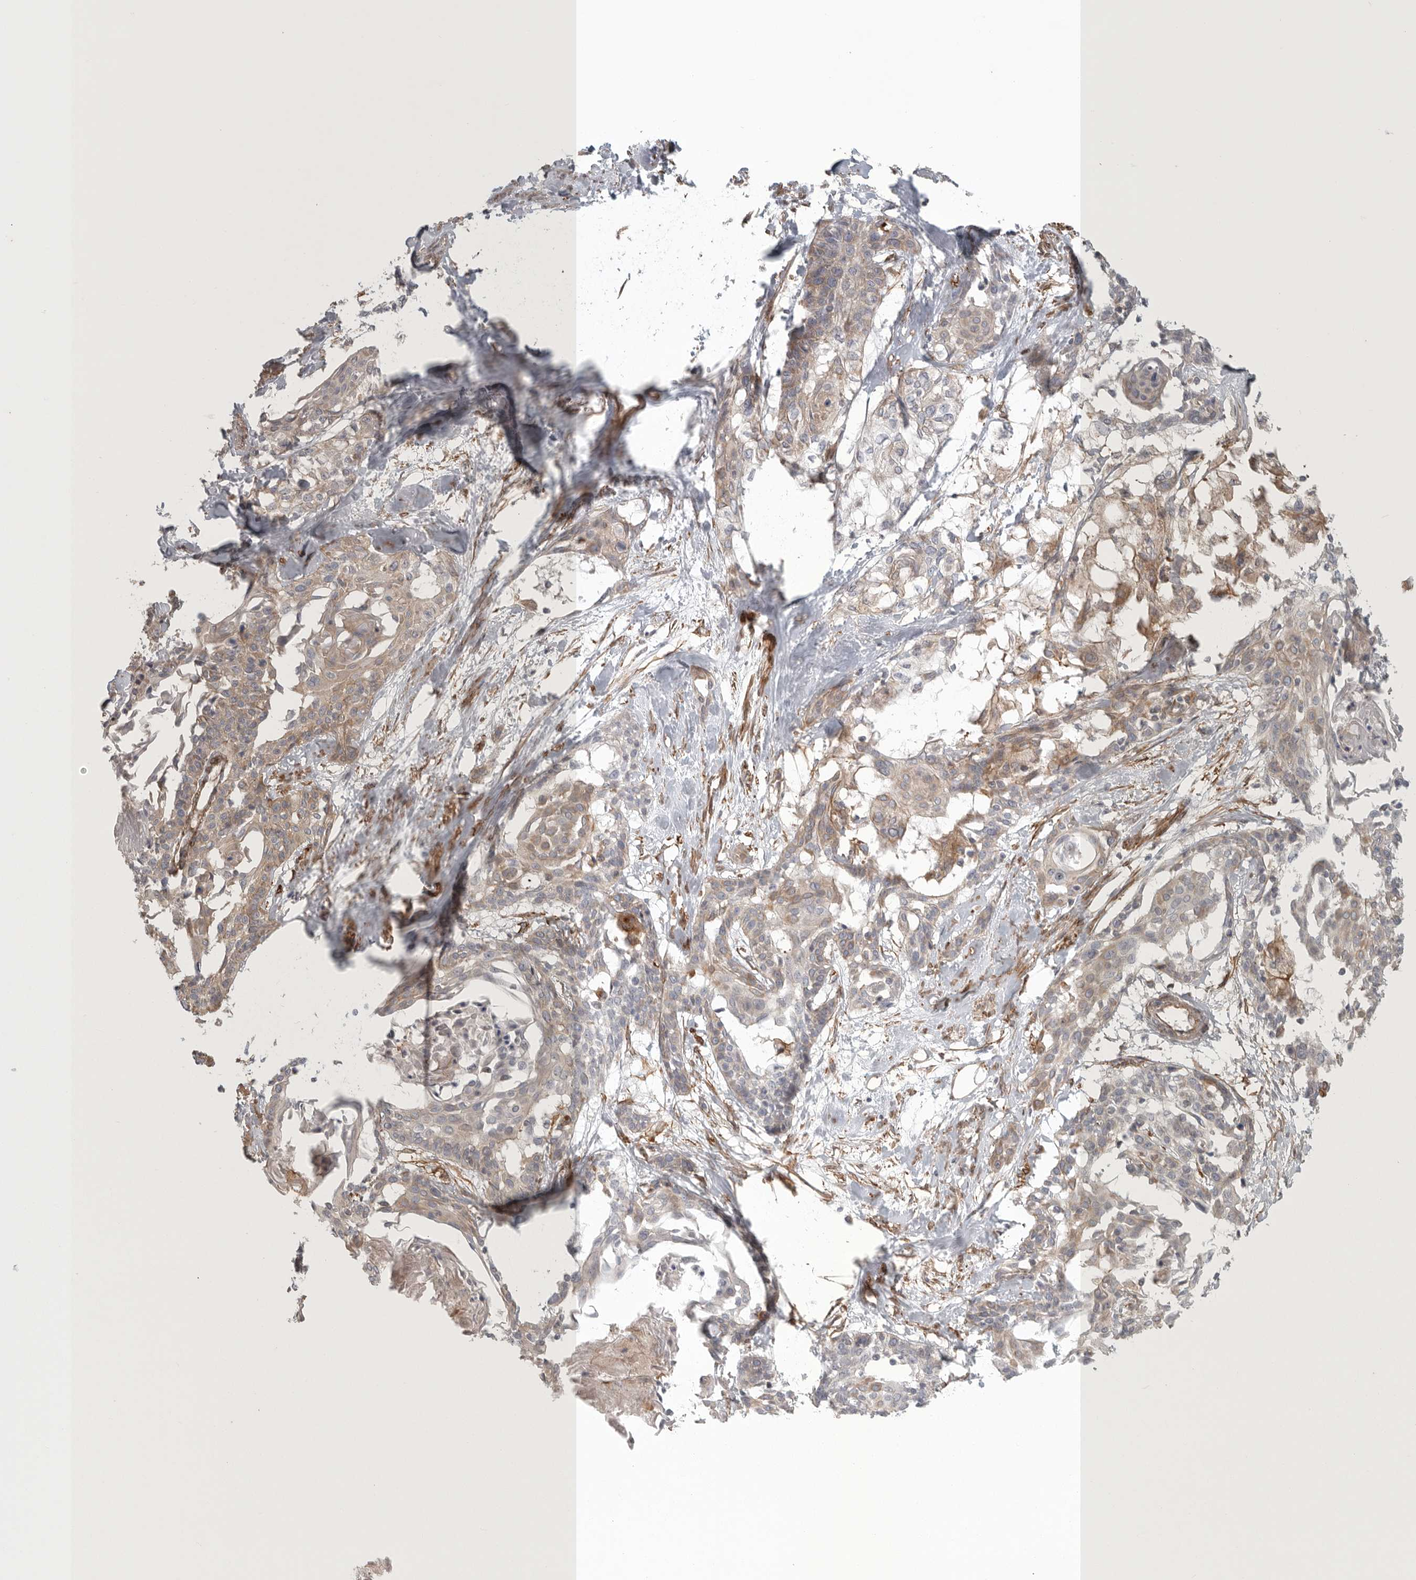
{"staining": {"intensity": "weak", "quantity": ">75%", "location": "cytoplasmic/membranous"}, "tissue": "cervical cancer", "cell_type": "Tumor cells", "image_type": "cancer", "snomed": [{"axis": "morphology", "description": "Squamous cell carcinoma, NOS"}, {"axis": "topography", "description": "Cervix"}], "caption": "Immunohistochemistry (IHC) staining of cervical squamous cell carcinoma, which reveals low levels of weak cytoplasmic/membranous expression in about >75% of tumor cells indicating weak cytoplasmic/membranous protein positivity. The staining was performed using DAB (brown) for protein detection and nuclei were counterstained in hematoxylin (blue).", "gene": "LONRF1", "patient": {"sex": "female", "age": 57}}